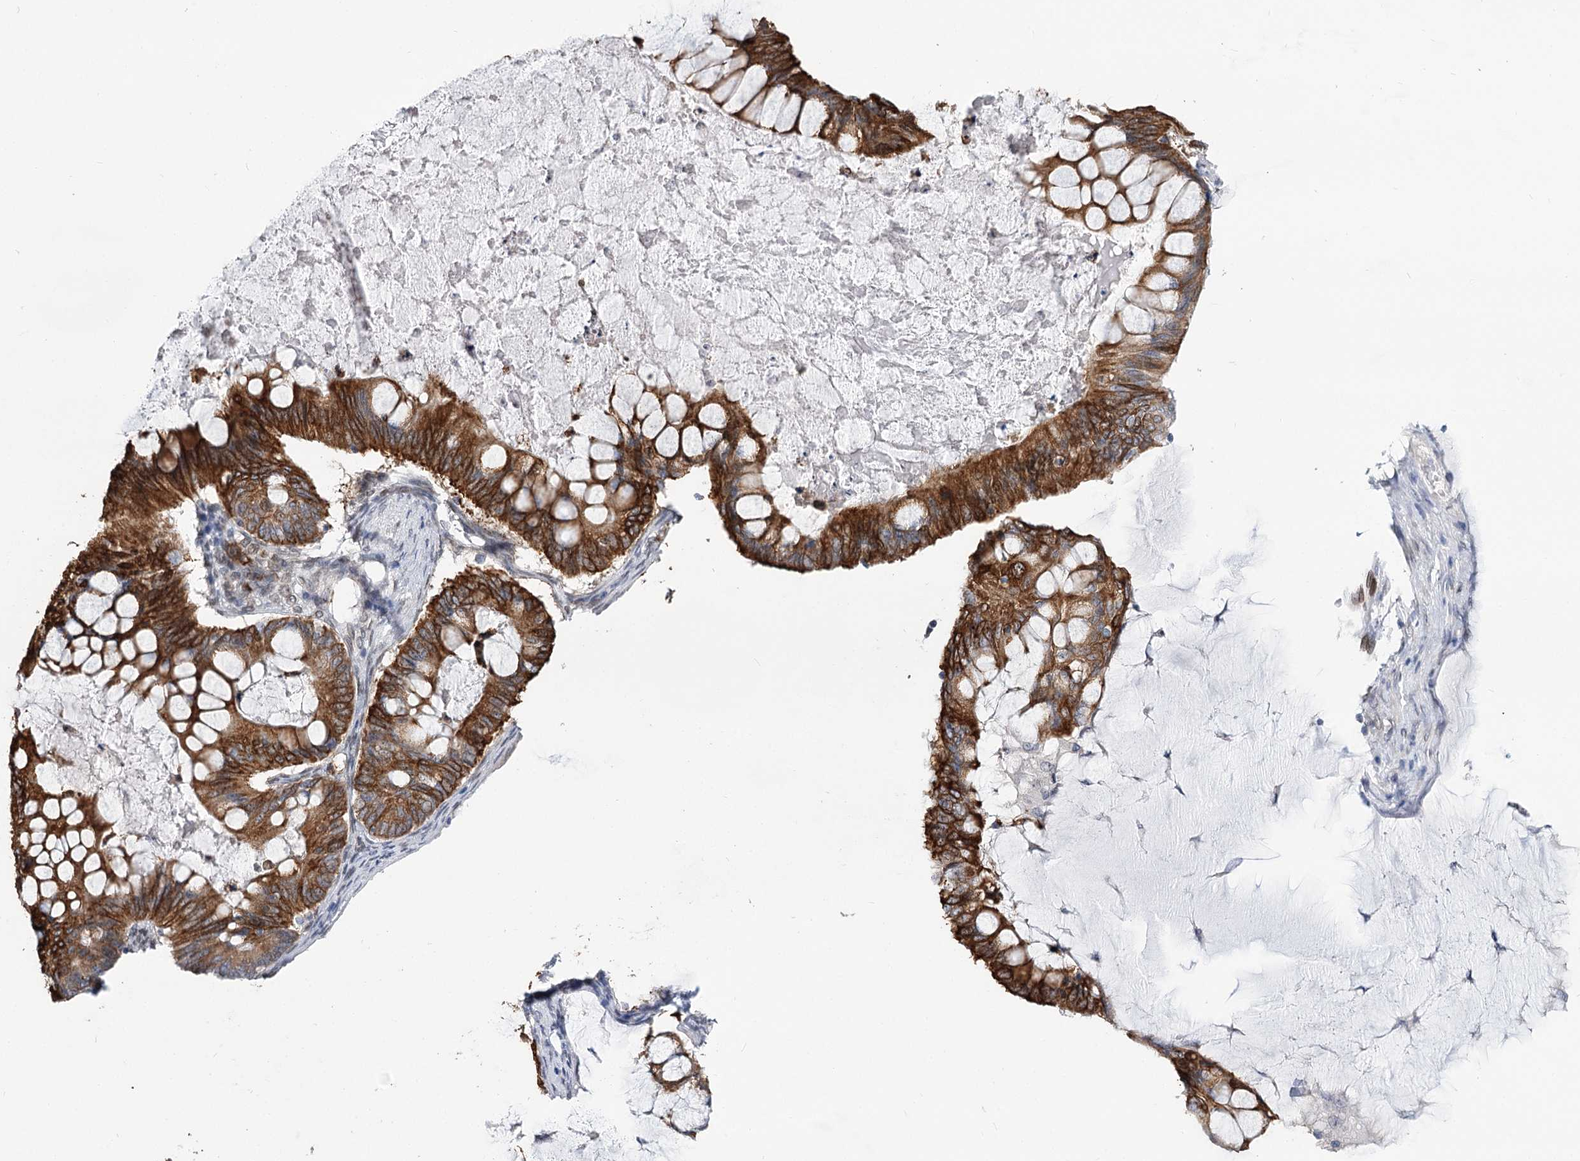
{"staining": {"intensity": "strong", "quantity": ">75%", "location": "cytoplasmic/membranous"}, "tissue": "ovarian cancer", "cell_type": "Tumor cells", "image_type": "cancer", "snomed": [{"axis": "morphology", "description": "Cystadenocarcinoma, mucinous, NOS"}, {"axis": "topography", "description": "Ovary"}], "caption": "Immunohistochemical staining of human ovarian cancer (mucinous cystadenocarcinoma) shows high levels of strong cytoplasmic/membranous expression in approximately >75% of tumor cells. (brown staining indicates protein expression, while blue staining denotes nuclei).", "gene": "TMEM201", "patient": {"sex": "female", "age": 61}}